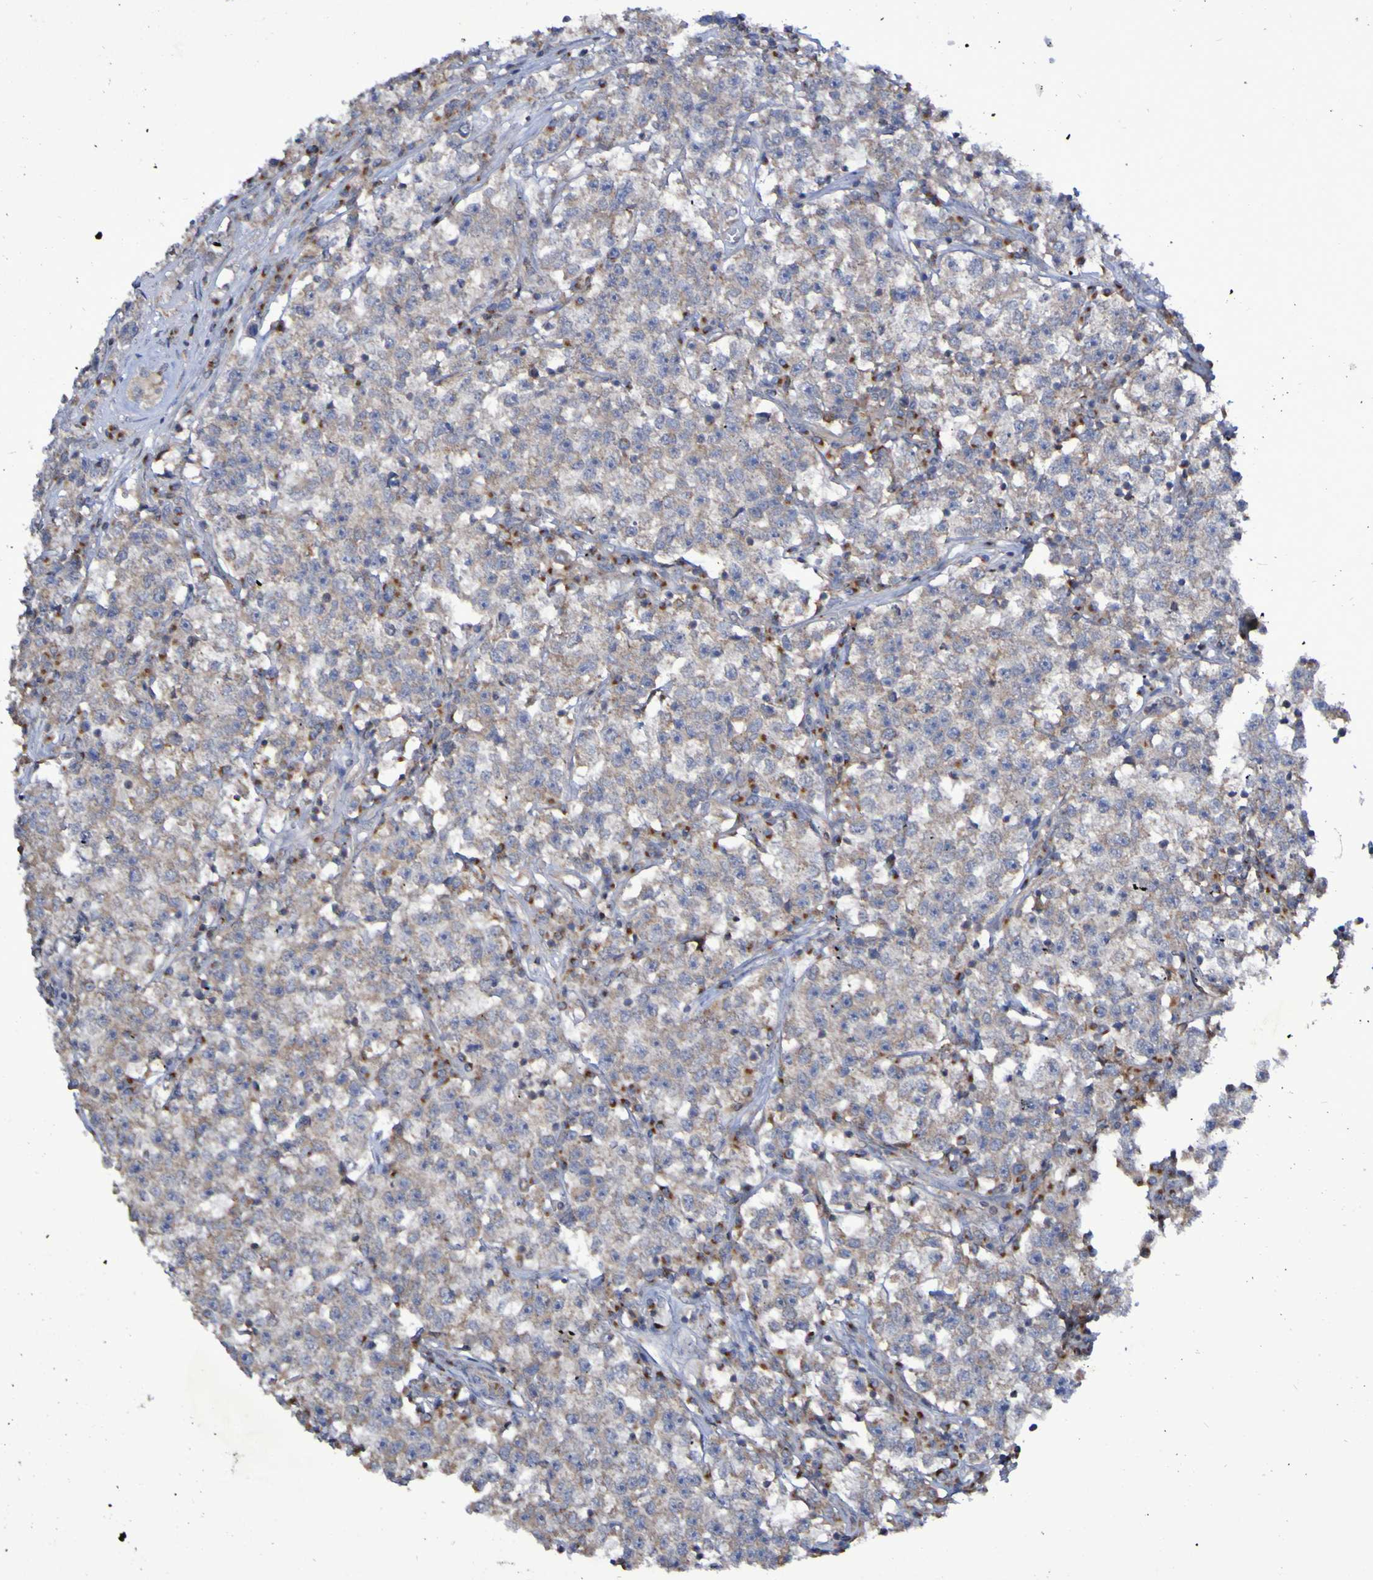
{"staining": {"intensity": "weak", "quantity": ">75%", "location": "cytoplasmic/membranous"}, "tissue": "testis cancer", "cell_type": "Tumor cells", "image_type": "cancer", "snomed": [{"axis": "morphology", "description": "Seminoma, NOS"}, {"axis": "topography", "description": "Testis"}], "caption": "Immunohistochemistry of testis seminoma reveals low levels of weak cytoplasmic/membranous positivity in approximately >75% of tumor cells.", "gene": "LMBRD2", "patient": {"sex": "male", "age": 22}}